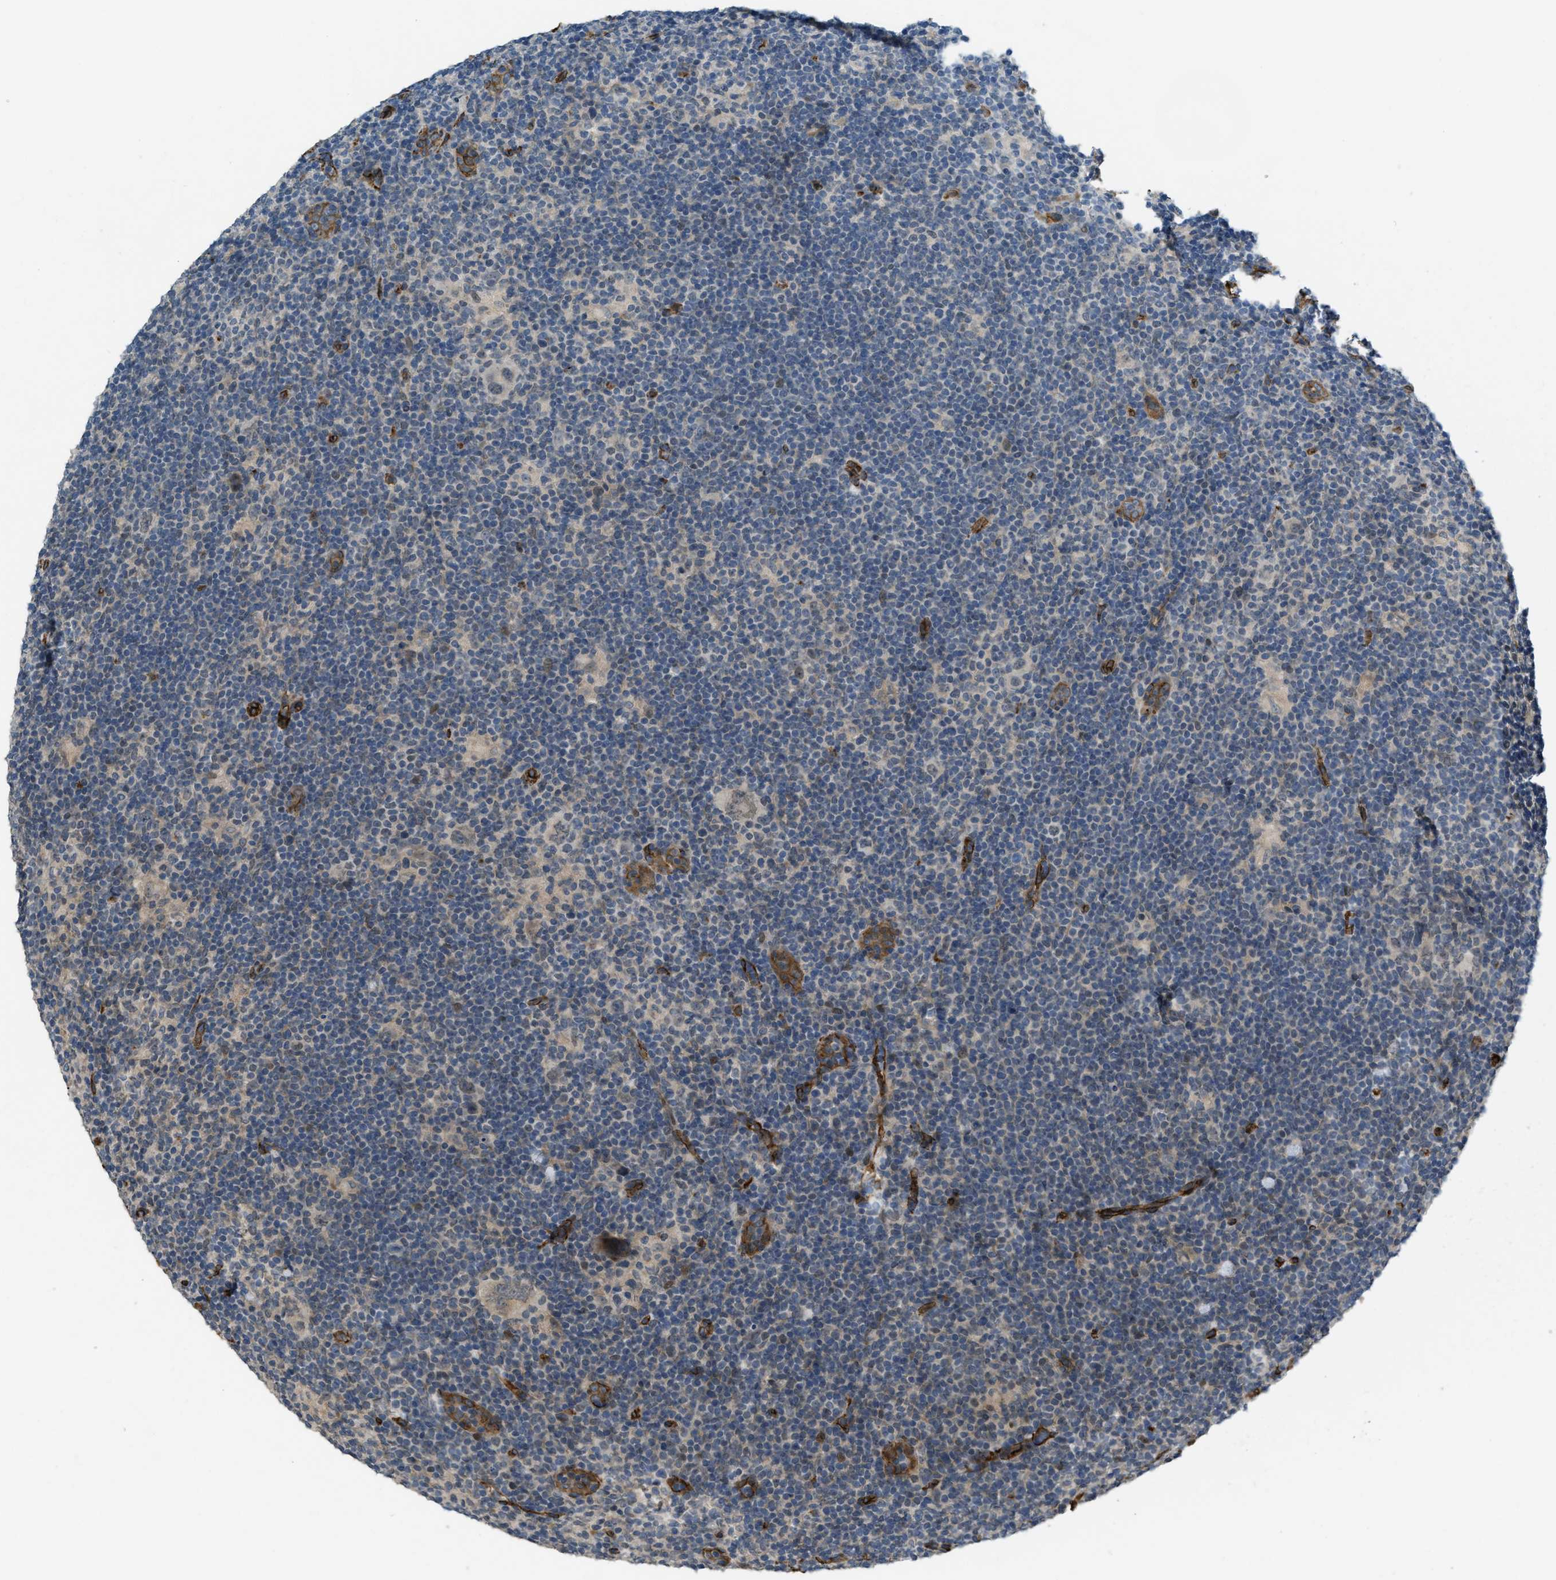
{"staining": {"intensity": "negative", "quantity": "none", "location": "none"}, "tissue": "lymphoma", "cell_type": "Tumor cells", "image_type": "cancer", "snomed": [{"axis": "morphology", "description": "Hodgkin's disease, NOS"}, {"axis": "topography", "description": "Lymph node"}], "caption": "This is a histopathology image of immunohistochemistry staining of lymphoma, which shows no staining in tumor cells. (Stains: DAB (3,3'-diaminobenzidine) IHC with hematoxylin counter stain, Microscopy: brightfield microscopy at high magnification).", "gene": "NMB", "patient": {"sex": "female", "age": 57}}